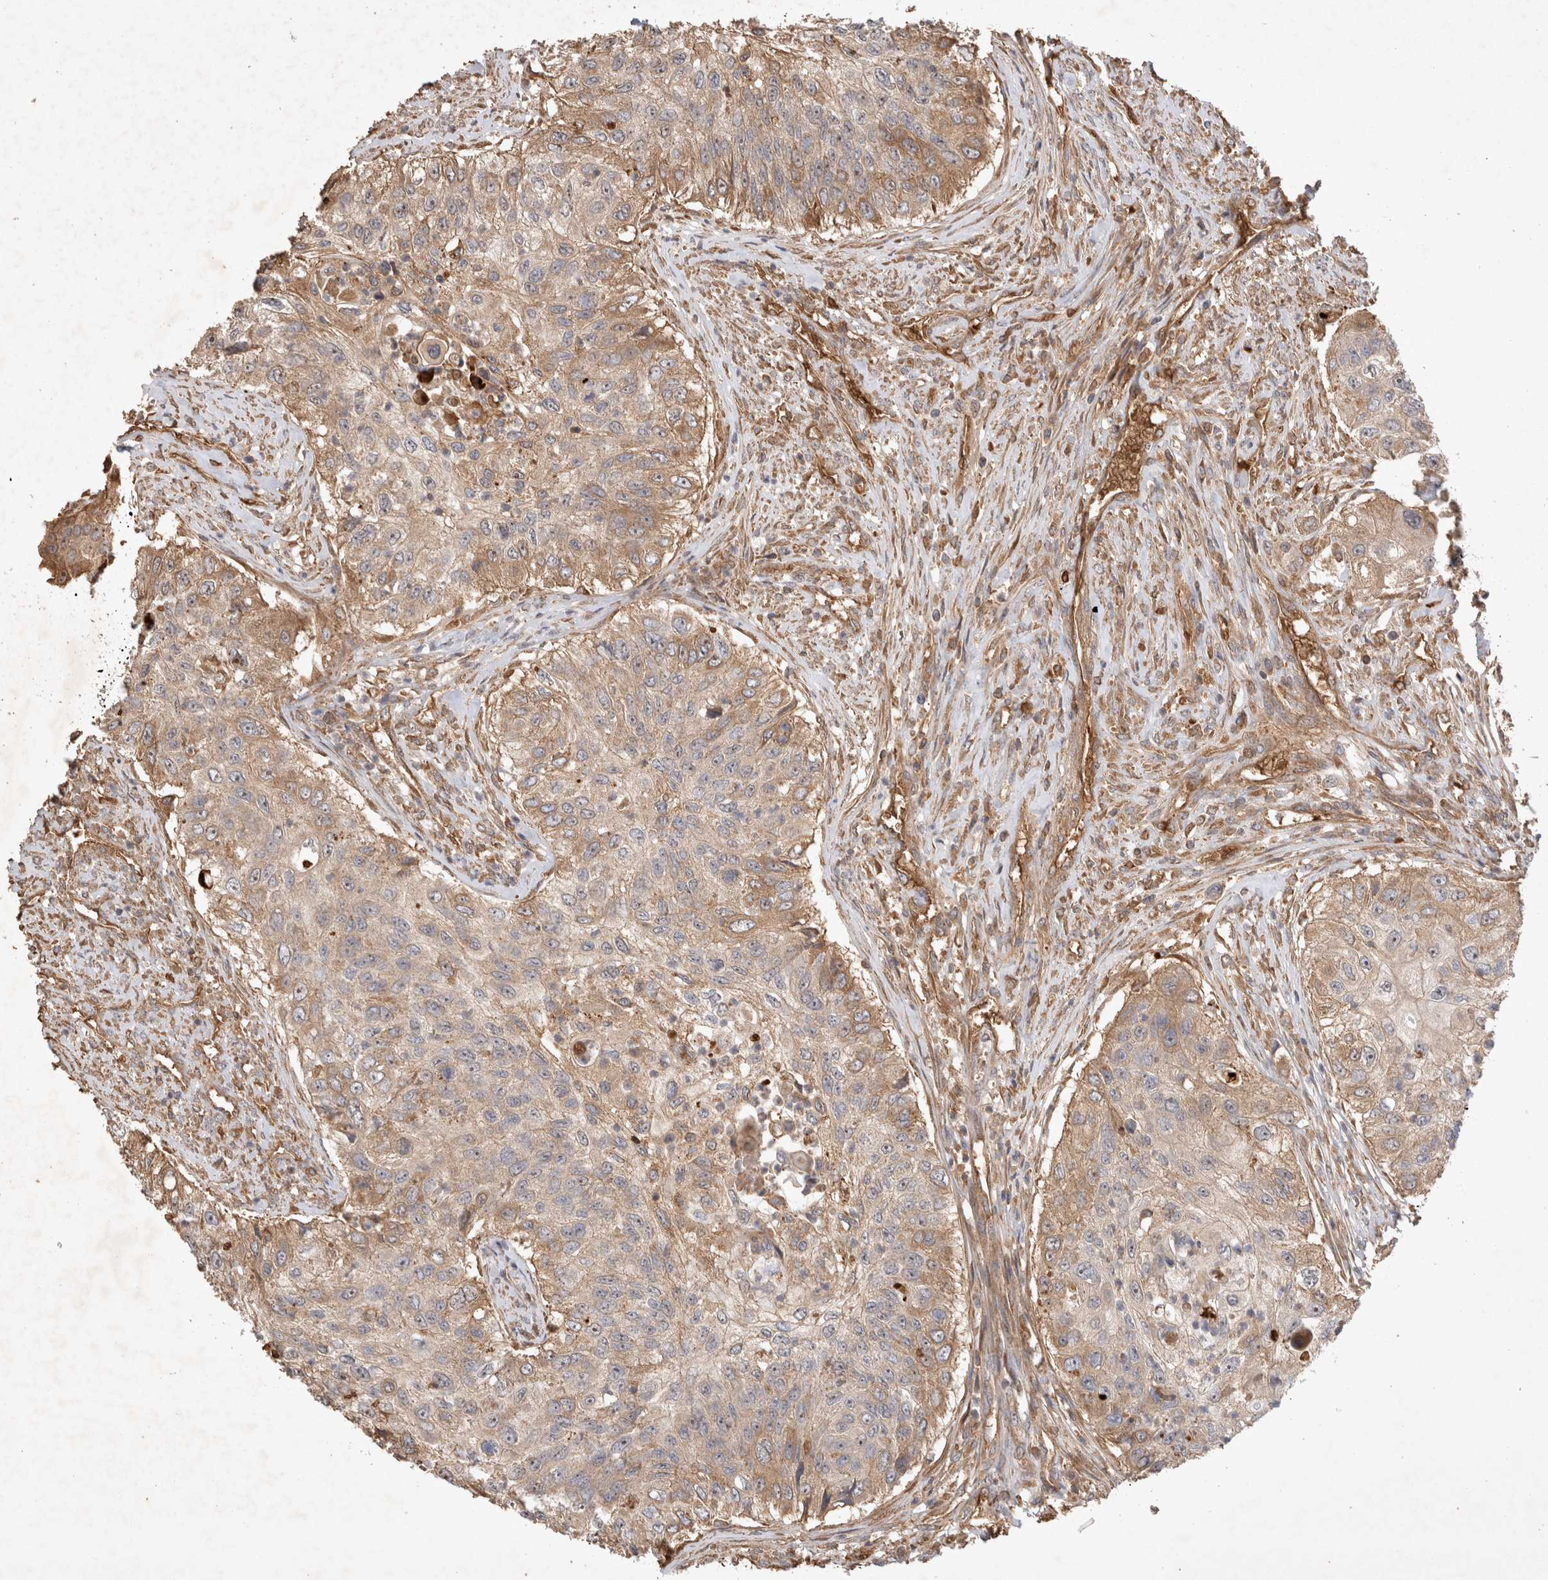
{"staining": {"intensity": "weak", "quantity": ">75%", "location": "cytoplasmic/membranous"}, "tissue": "urothelial cancer", "cell_type": "Tumor cells", "image_type": "cancer", "snomed": [{"axis": "morphology", "description": "Urothelial carcinoma, High grade"}, {"axis": "topography", "description": "Urinary bladder"}], "caption": "Protein positivity by immunohistochemistry (IHC) shows weak cytoplasmic/membranous expression in approximately >75% of tumor cells in urothelial cancer.", "gene": "FAM221A", "patient": {"sex": "female", "age": 60}}